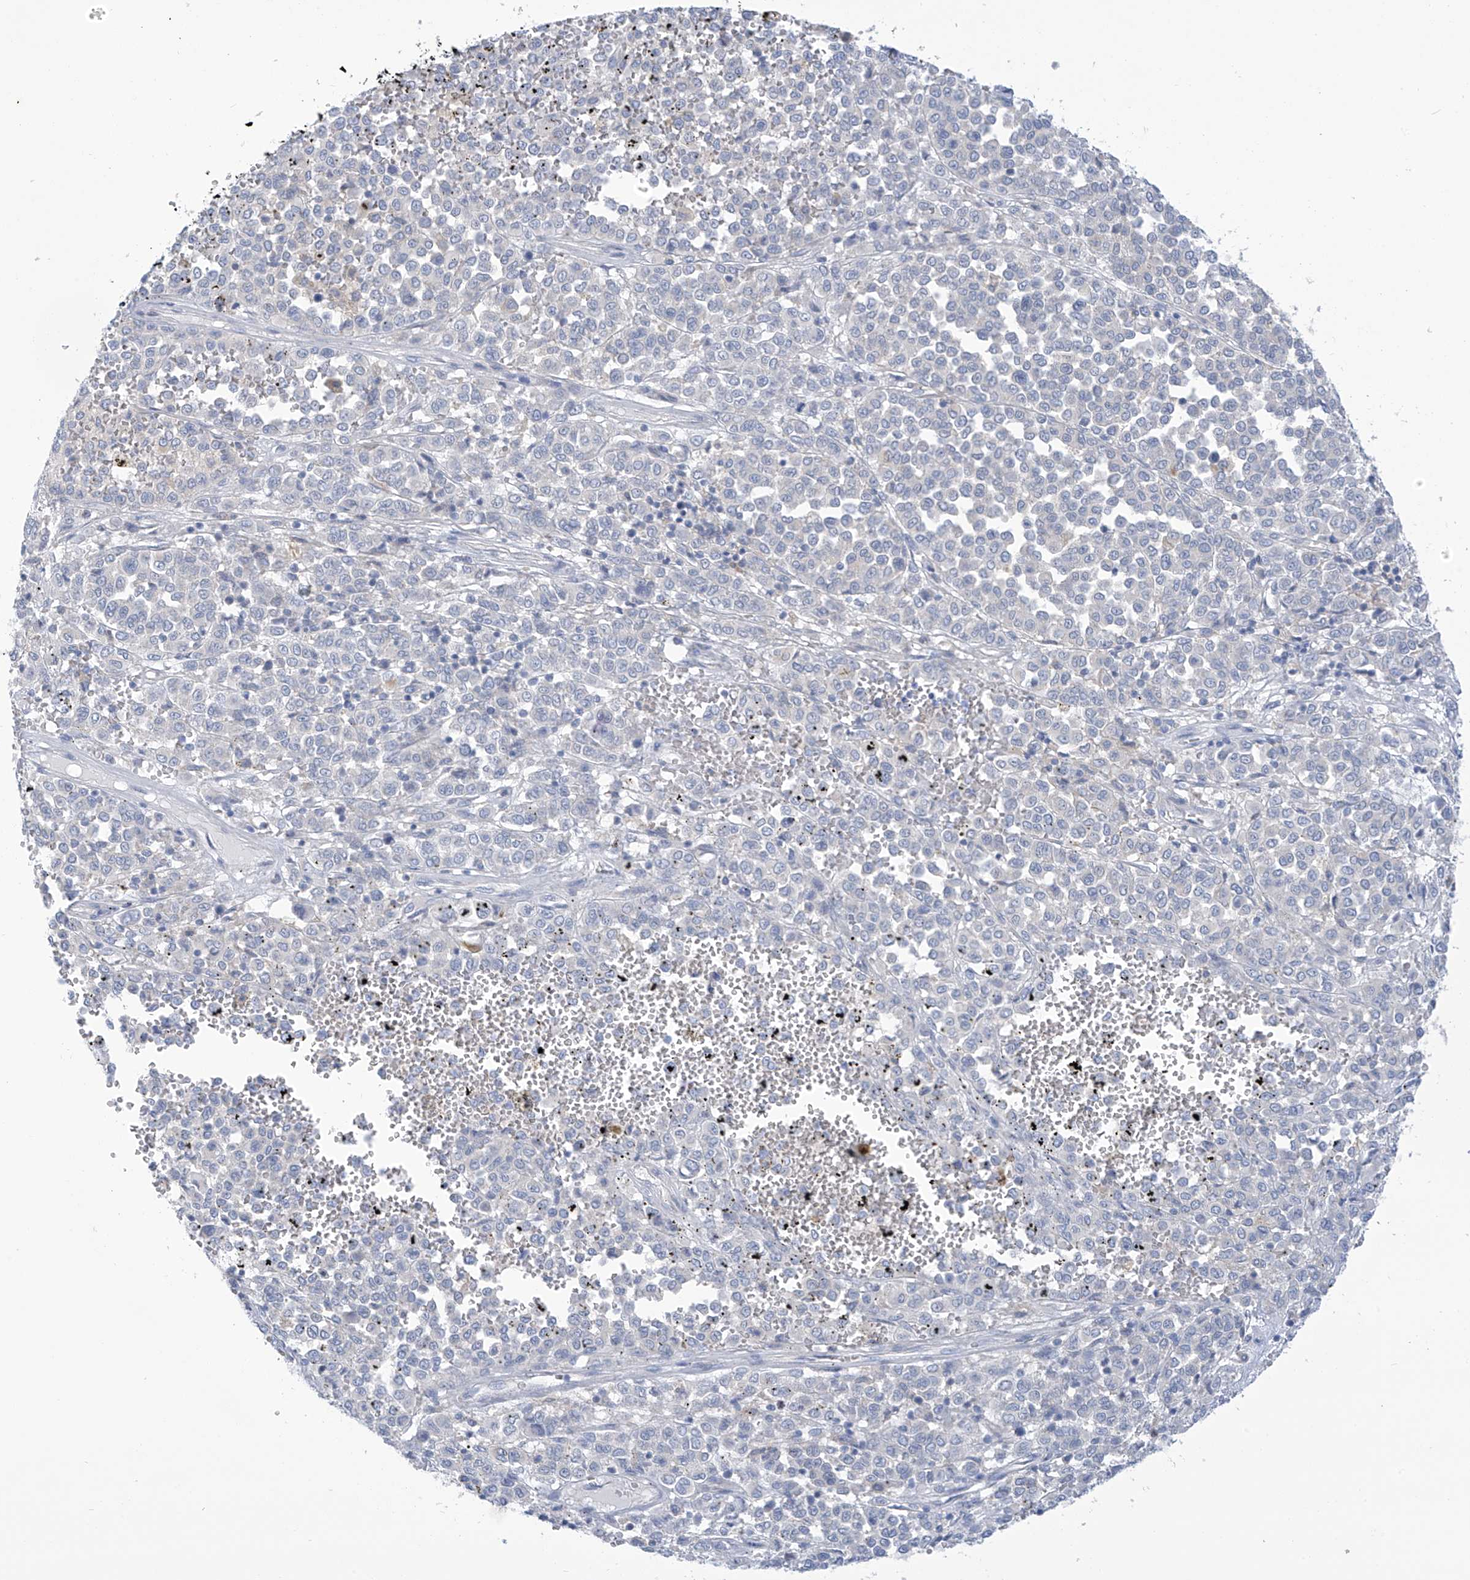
{"staining": {"intensity": "negative", "quantity": "none", "location": "none"}, "tissue": "melanoma", "cell_type": "Tumor cells", "image_type": "cancer", "snomed": [{"axis": "morphology", "description": "Malignant melanoma, Metastatic site"}, {"axis": "topography", "description": "Pancreas"}], "caption": "The micrograph shows no significant positivity in tumor cells of melanoma.", "gene": "SLC6A12", "patient": {"sex": "female", "age": 30}}